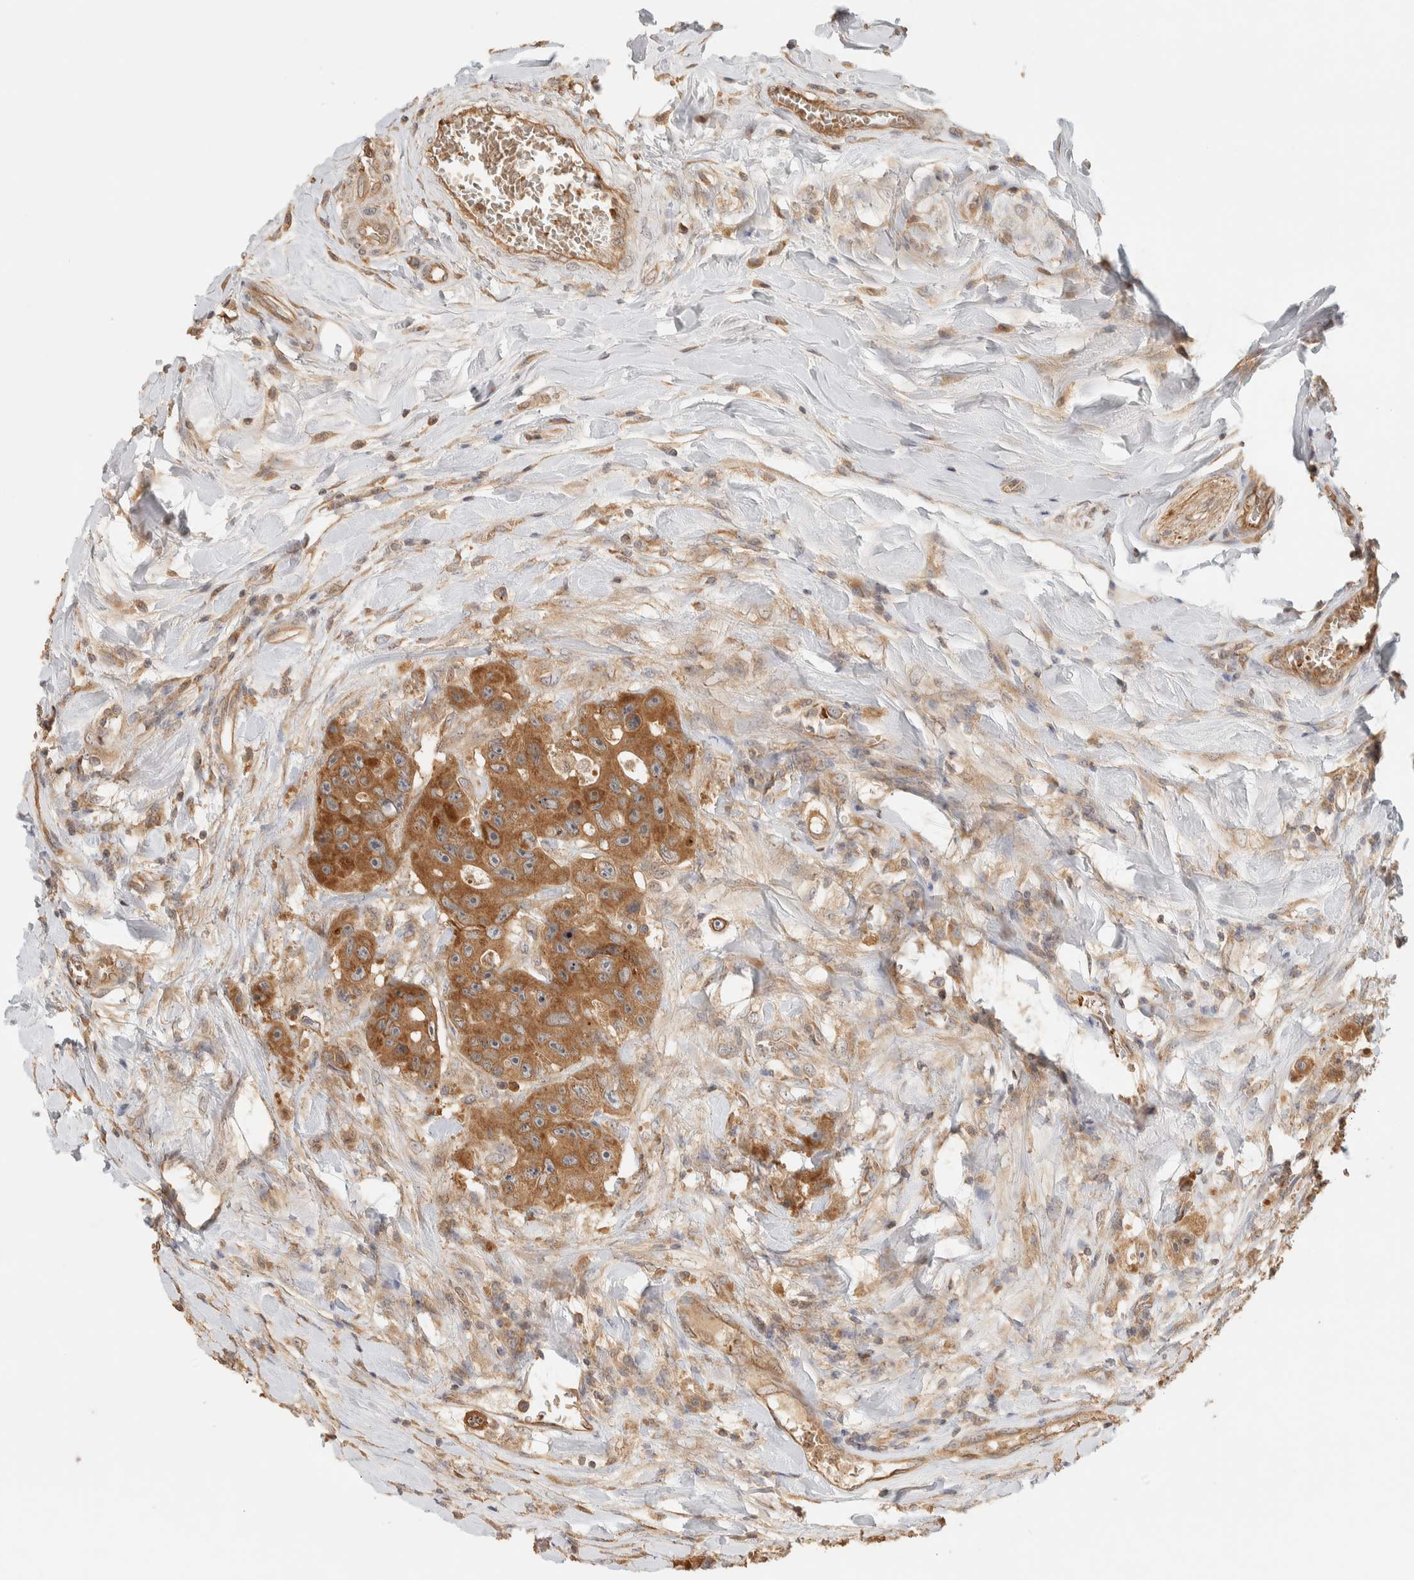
{"staining": {"intensity": "moderate", "quantity": ">75%", "location": "cytoplasmic/membranous"}, "tissue": "colorectal cancer", "cell_type": "Tumor cells", "image_type": "cancer", "snomed": [{"axis": "morphology", "description": "Adenocarcinoma, NOS"}, {"axis": "topography", "description": "Colon"}], "caption": "Immunohistochemistry (IHC) image of human adenocarcinoma (colorectal) stained for a protein (brown), which reveals medium levels of moderate cytoplasmic/membranous expression in approximately >75% of tumor cells.", "gene": "TTI2", "patient": {"sex": "female", "age": 46}}